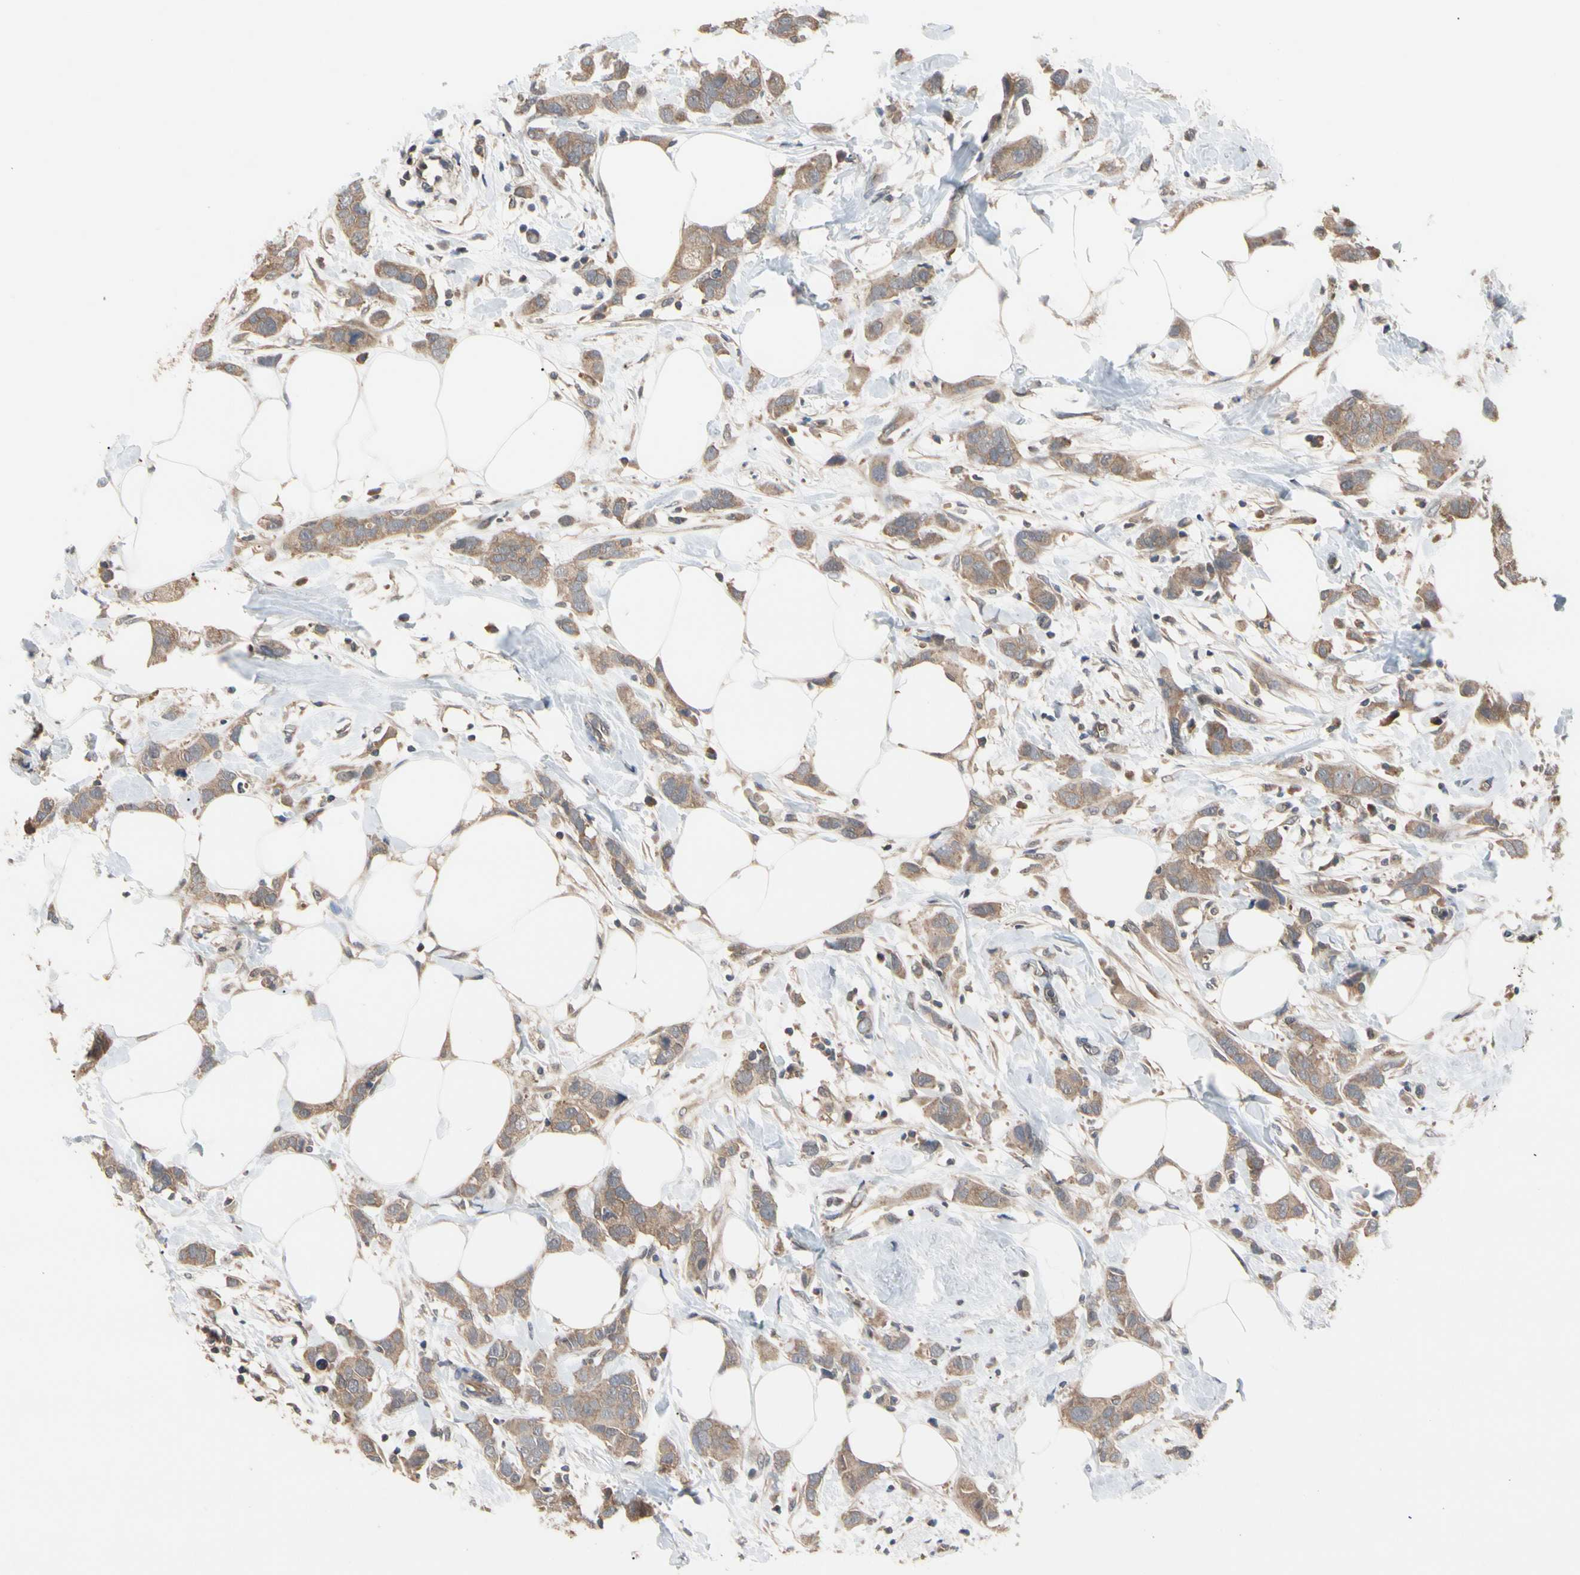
{"staining": {"intensity": "moderate", "quantity": ">75%", "location": "cytoplasmic/membranous"}, "tissue": "breast cancer", "cell_type": "Tumor cells", "image_type": "cancer", "snomed": [{"axis": "morphology", "description": "Normal tissue, NOS"}, {"axis": "morphology", "description": "Duct carcinoma"}, {"axis": "topography", "description": "Breast"}], "caption": "A medium amount of moderate cytoplasmic/membranous staining is identified in about >75% of tumor cells in breast infiltrating ductal carcinoma tissue. The staining was performed using DAB to visualize the protein expression in brown, while the nuclei were stained in blue with hematoxylin (Magnification: 20x).", "gene": "DPP8", "patient": {"sex": "female", "age": 50}}